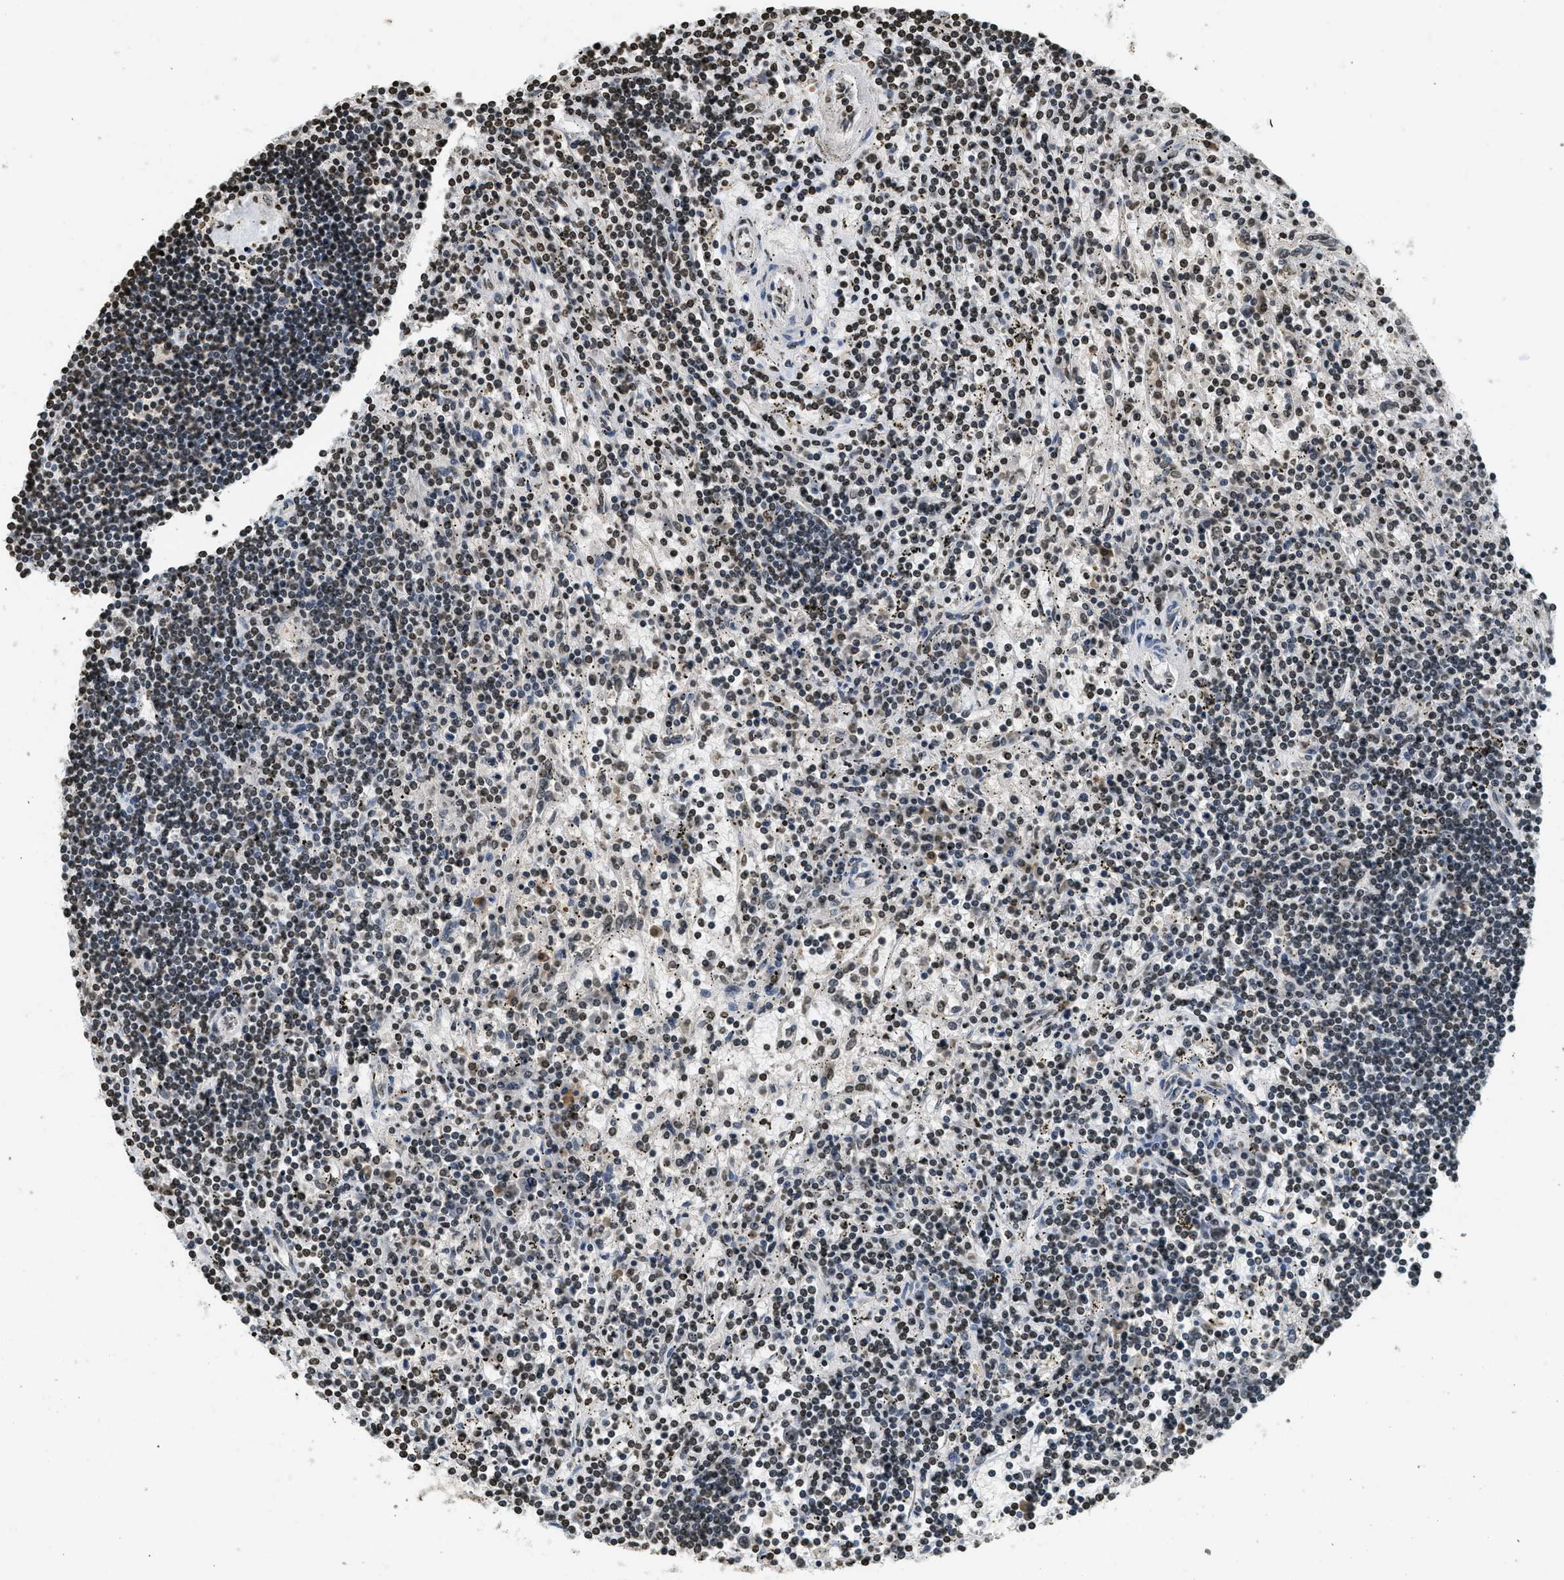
{"staining": {"intensity": "moderate", "quantity": ">75%", "location": "nuclear"}, "tissue": "lymphoma", "cell_type": "Tumor cells", "image_type": "cancer", "snomed": [{"axis": "morphology", "description": "Malignant lymphoma, non-Hodgkin's type, Low grade"}, {"axis": "topography", "description": "Spleen"}], "caption": "Immunohistochemistry (IHC) staining of lymphoma, which shows medium levels of moderate nuclear expression in approximately >75% of tumor cells indicating moderate nuclear protein staining. The staining was performed using DAB (3,3'-diaminobenzidine) (brown) for protein detection and nuclei were counterstained in hematoxylin (blue).", "gene": "LDB2", "patient": {"sex": "male", "age": 76}}